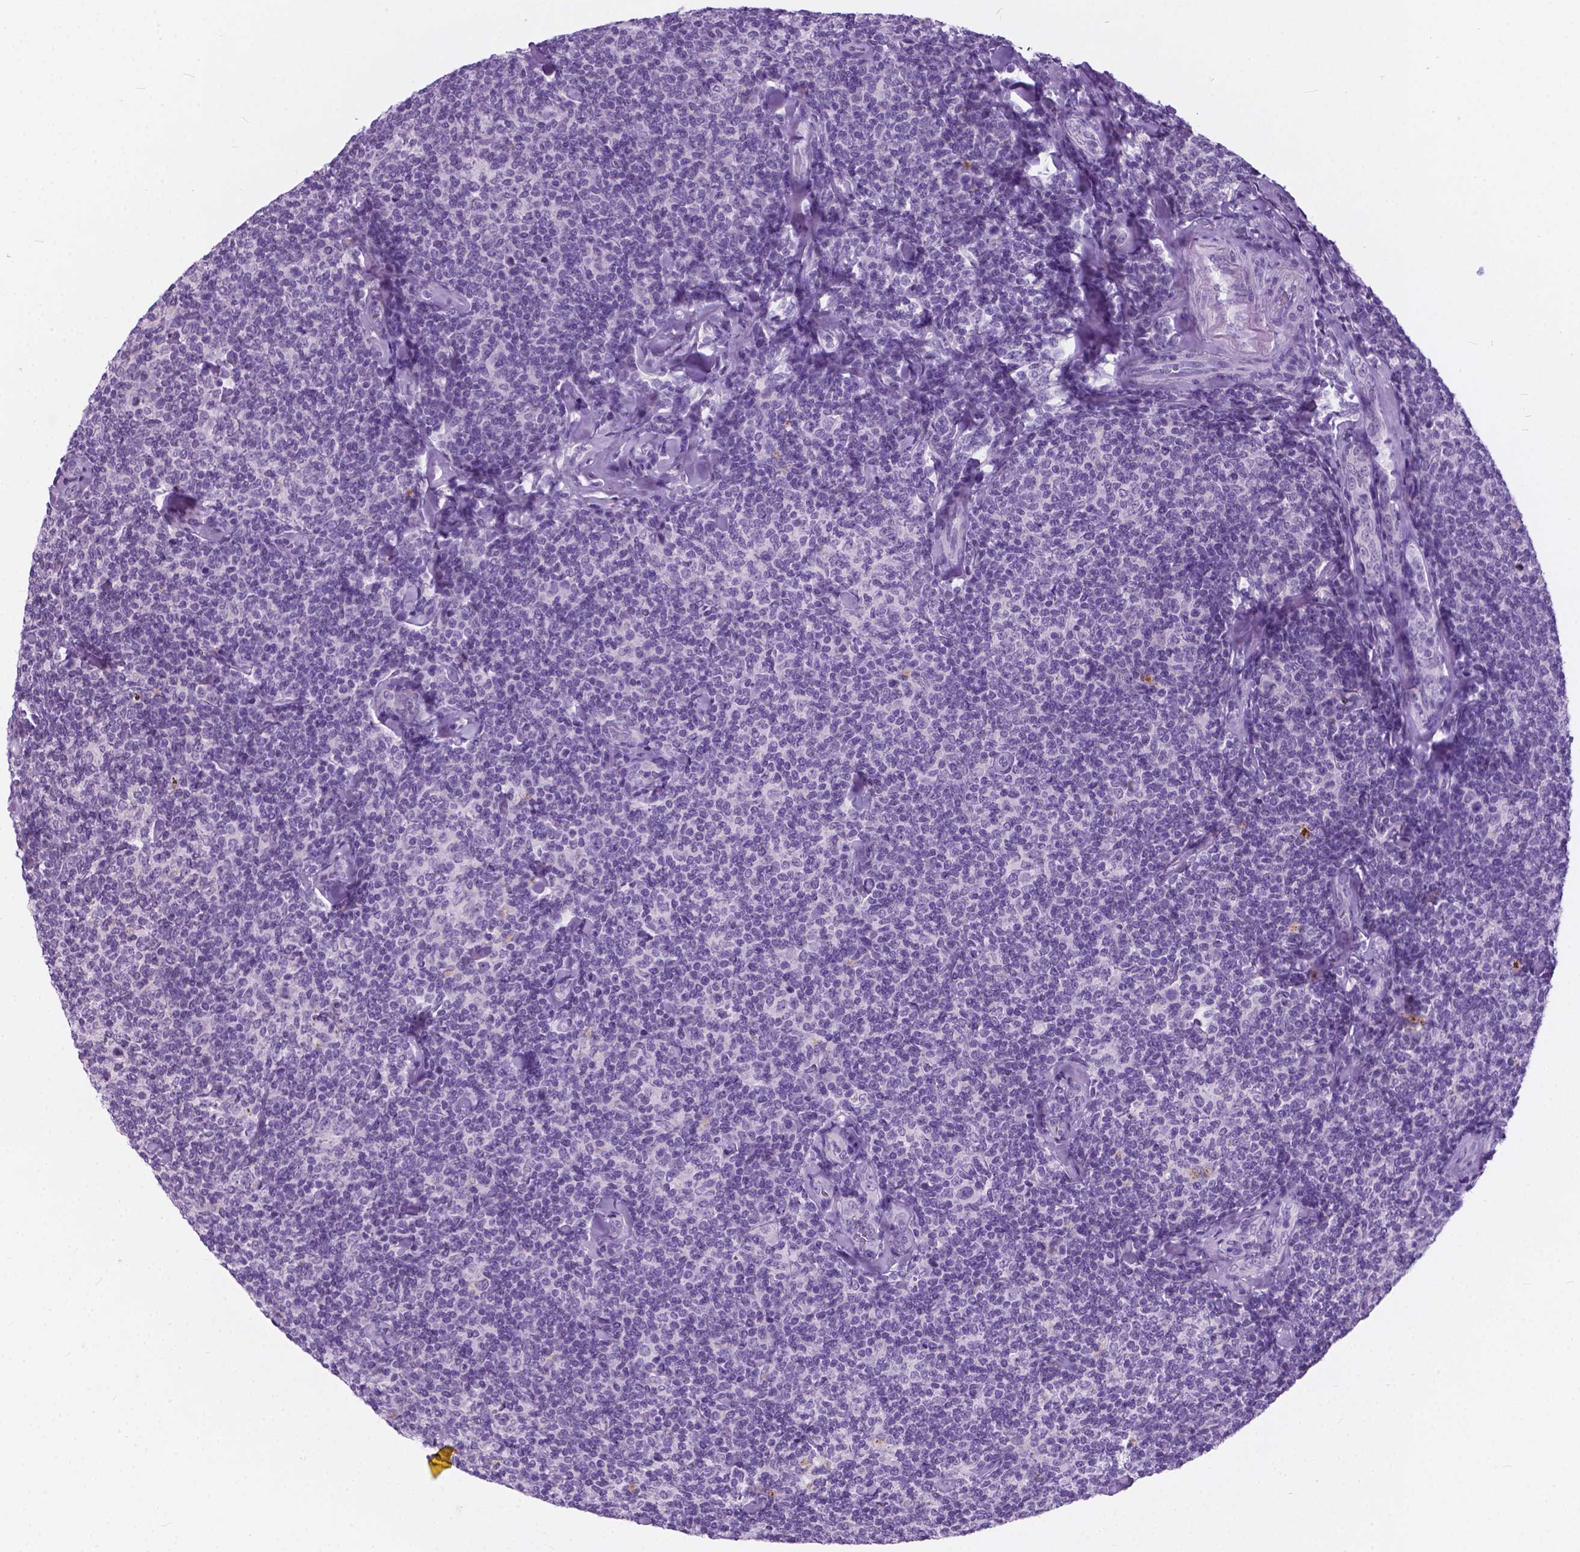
{"staining": {"intensity": "negative", "quantity": "none", "location": "none"}, "tissue": "lymphoma", "cell_type": "Tumor cells", "image_type": "cancer", "snomed": [{"axis": "morphology", "description": "Malignant lymphoma, non-Hodgkin's type, Low grade"}, {"axis": "topography", "description": "Lymph node"}], "caption": "DAB (3,3'-diaminobenzidine) immunohistochemical staining of human lymphoma demonstrates no significant positivity in tumor cells. (Immunohistochemistry, brightfield microscopy, high magnification).", "gene": "ARMS2", "patient": {"sex": "female", "age": 56}}